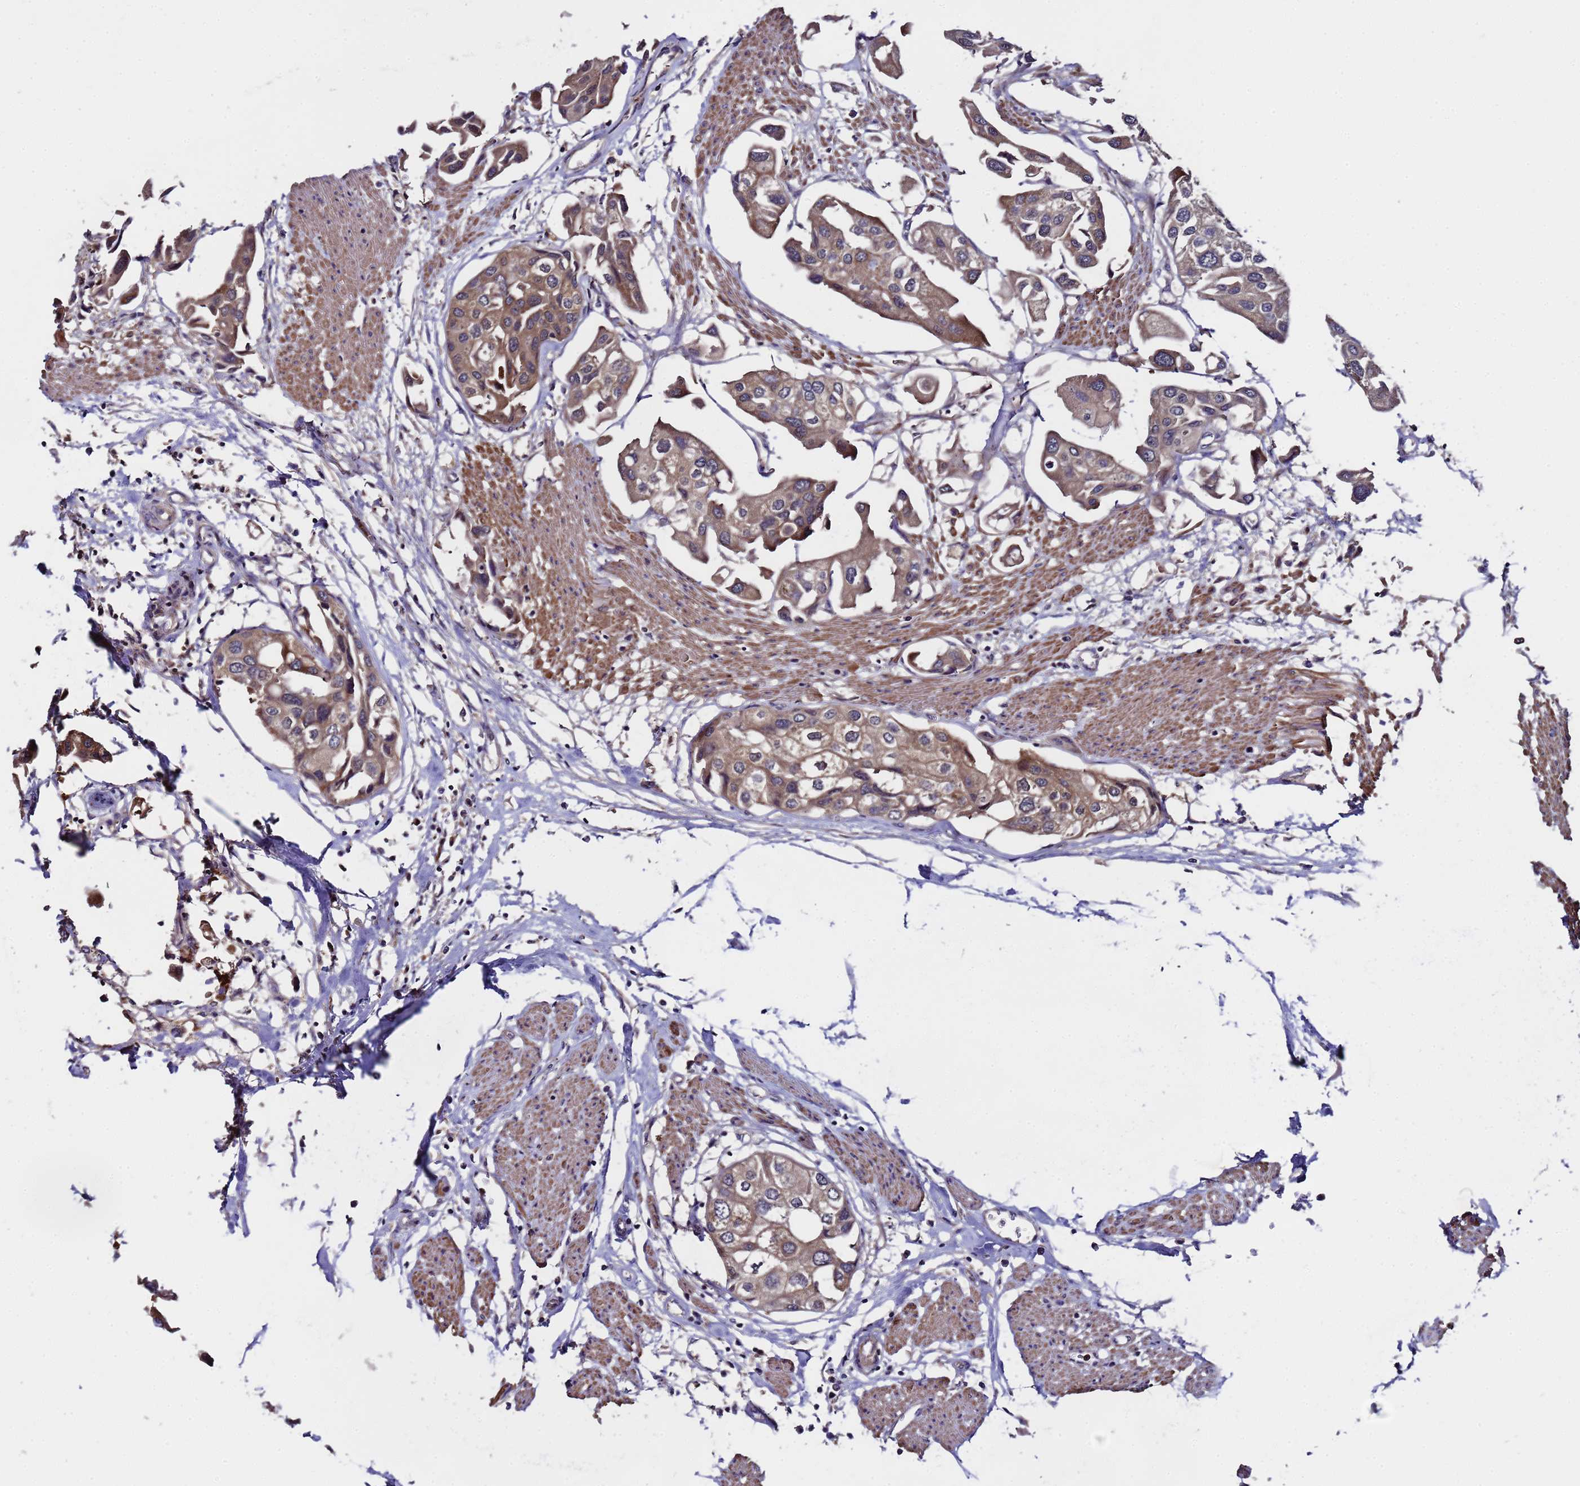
{"staining": {"intensity": "moderate", "quantity": ">75%", "location": "cytoplasmic/membranous"}, "tissue": "urothelial cancer", "cell_type": "Tumor cells", "image_type": "cancer", "snomed": [{"axis": "morphology", "description": "Urothelial carcinoma, High grade"}, {"axis": "topography", "description": "Urinary bladder"}], "caption": "A histopathology image showing moderate cytoplasmic/membranous expression in about >75% of tumor cells in high-grade urothelial carcinoma, as visualized by brown immunohistochemical staining.", "gene": "GSTCD", "patient": {"sex": "male", "age": 64}}